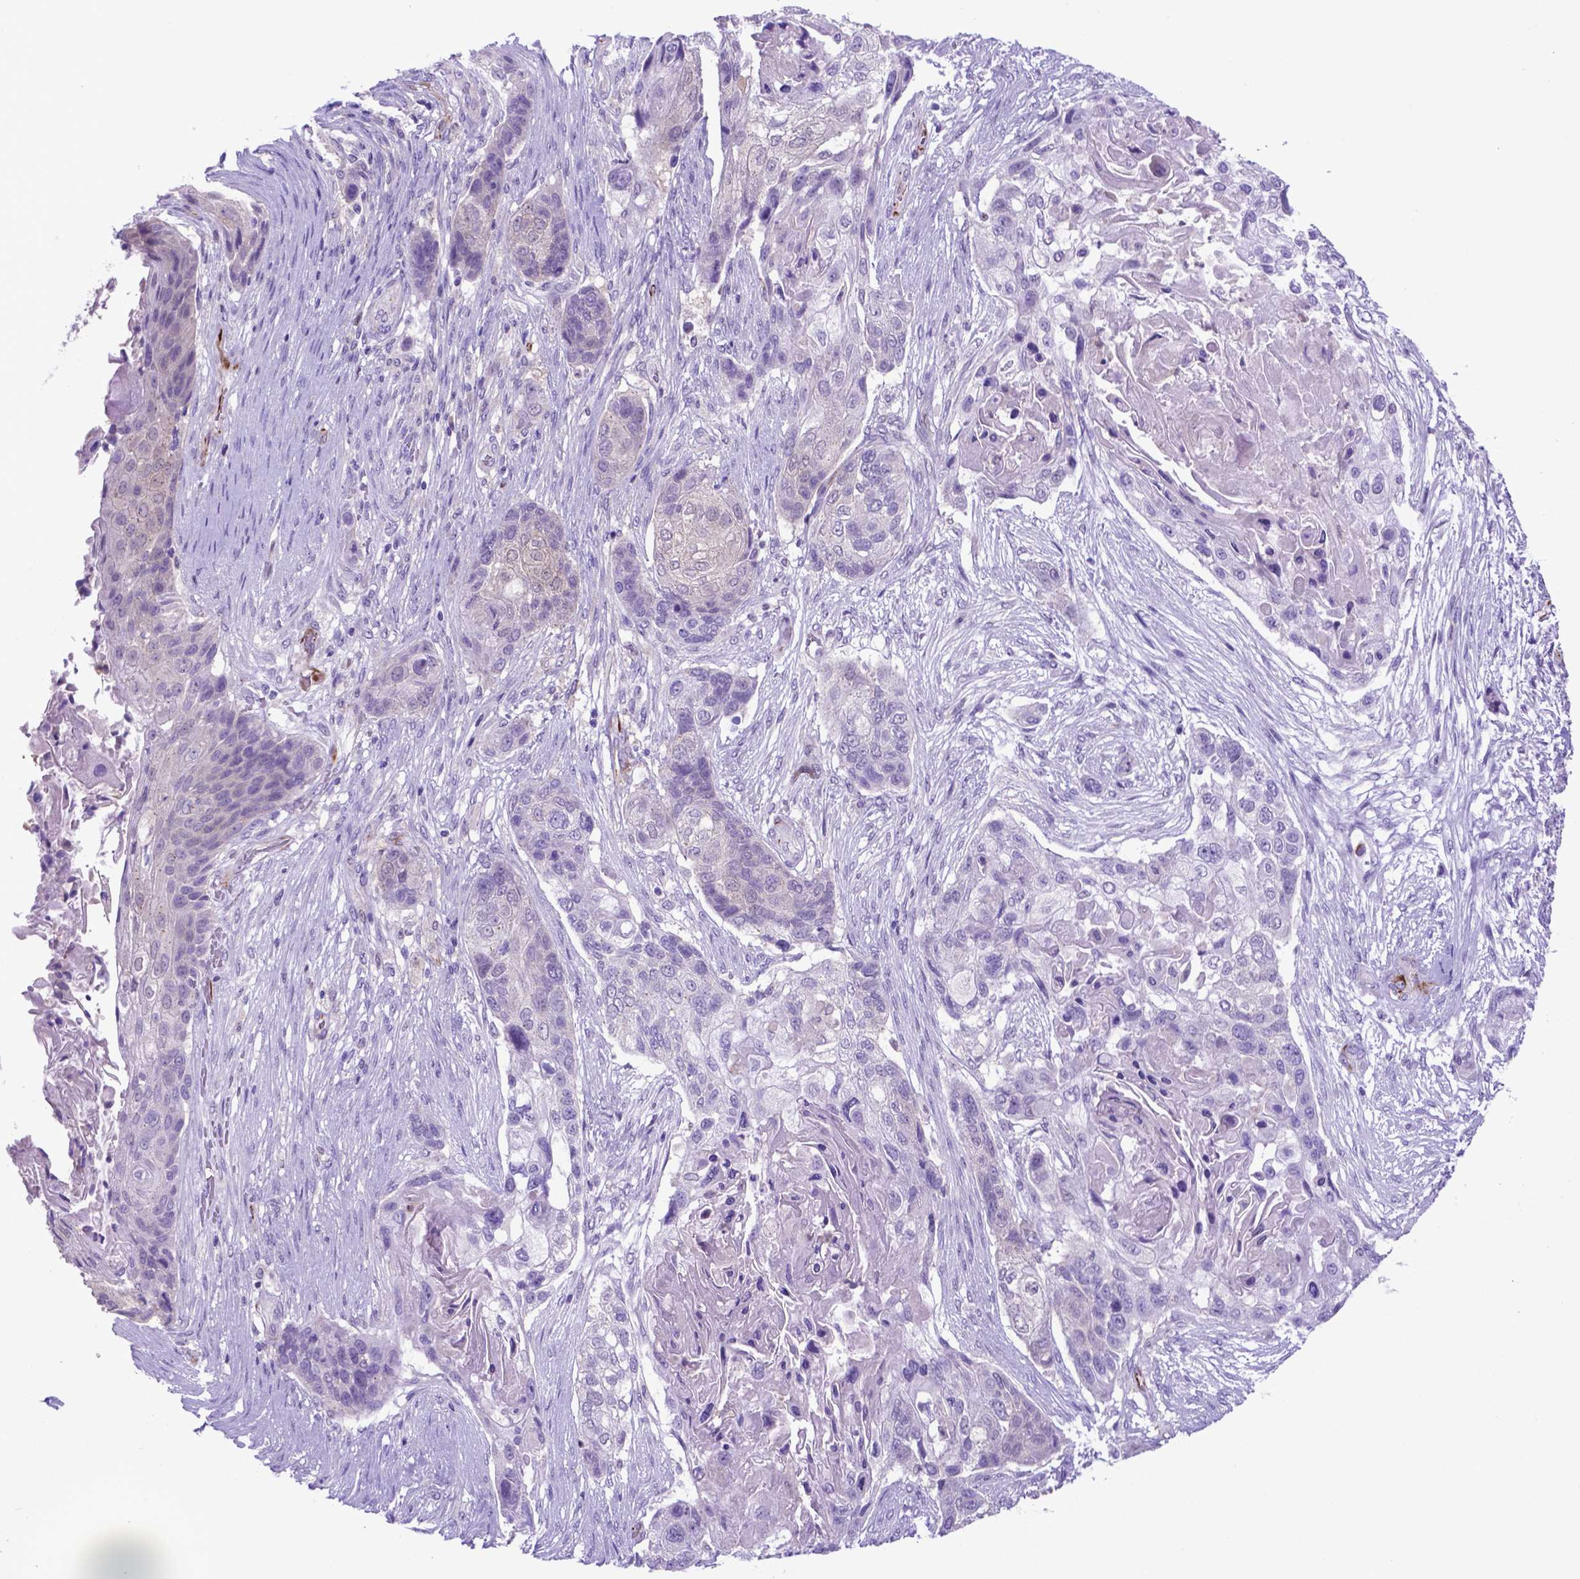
{"staining": {"intensity": "negative", "quantity": "none", "location": "none"}, "tissue": "lung cancer", "cell_type": "Tumor cells", "image_type": "cancer", "snomed": [{"axis": "morphology", "description": "Squamous cell carcinoma, NOS"}, {"axis": "topography", "description": "Lung"}], "caption": "Tumor cells are negative for brown protein staining in lung cancer.", "gene": "LZTR1", "patient": {"sex": "male", "age": 69}}